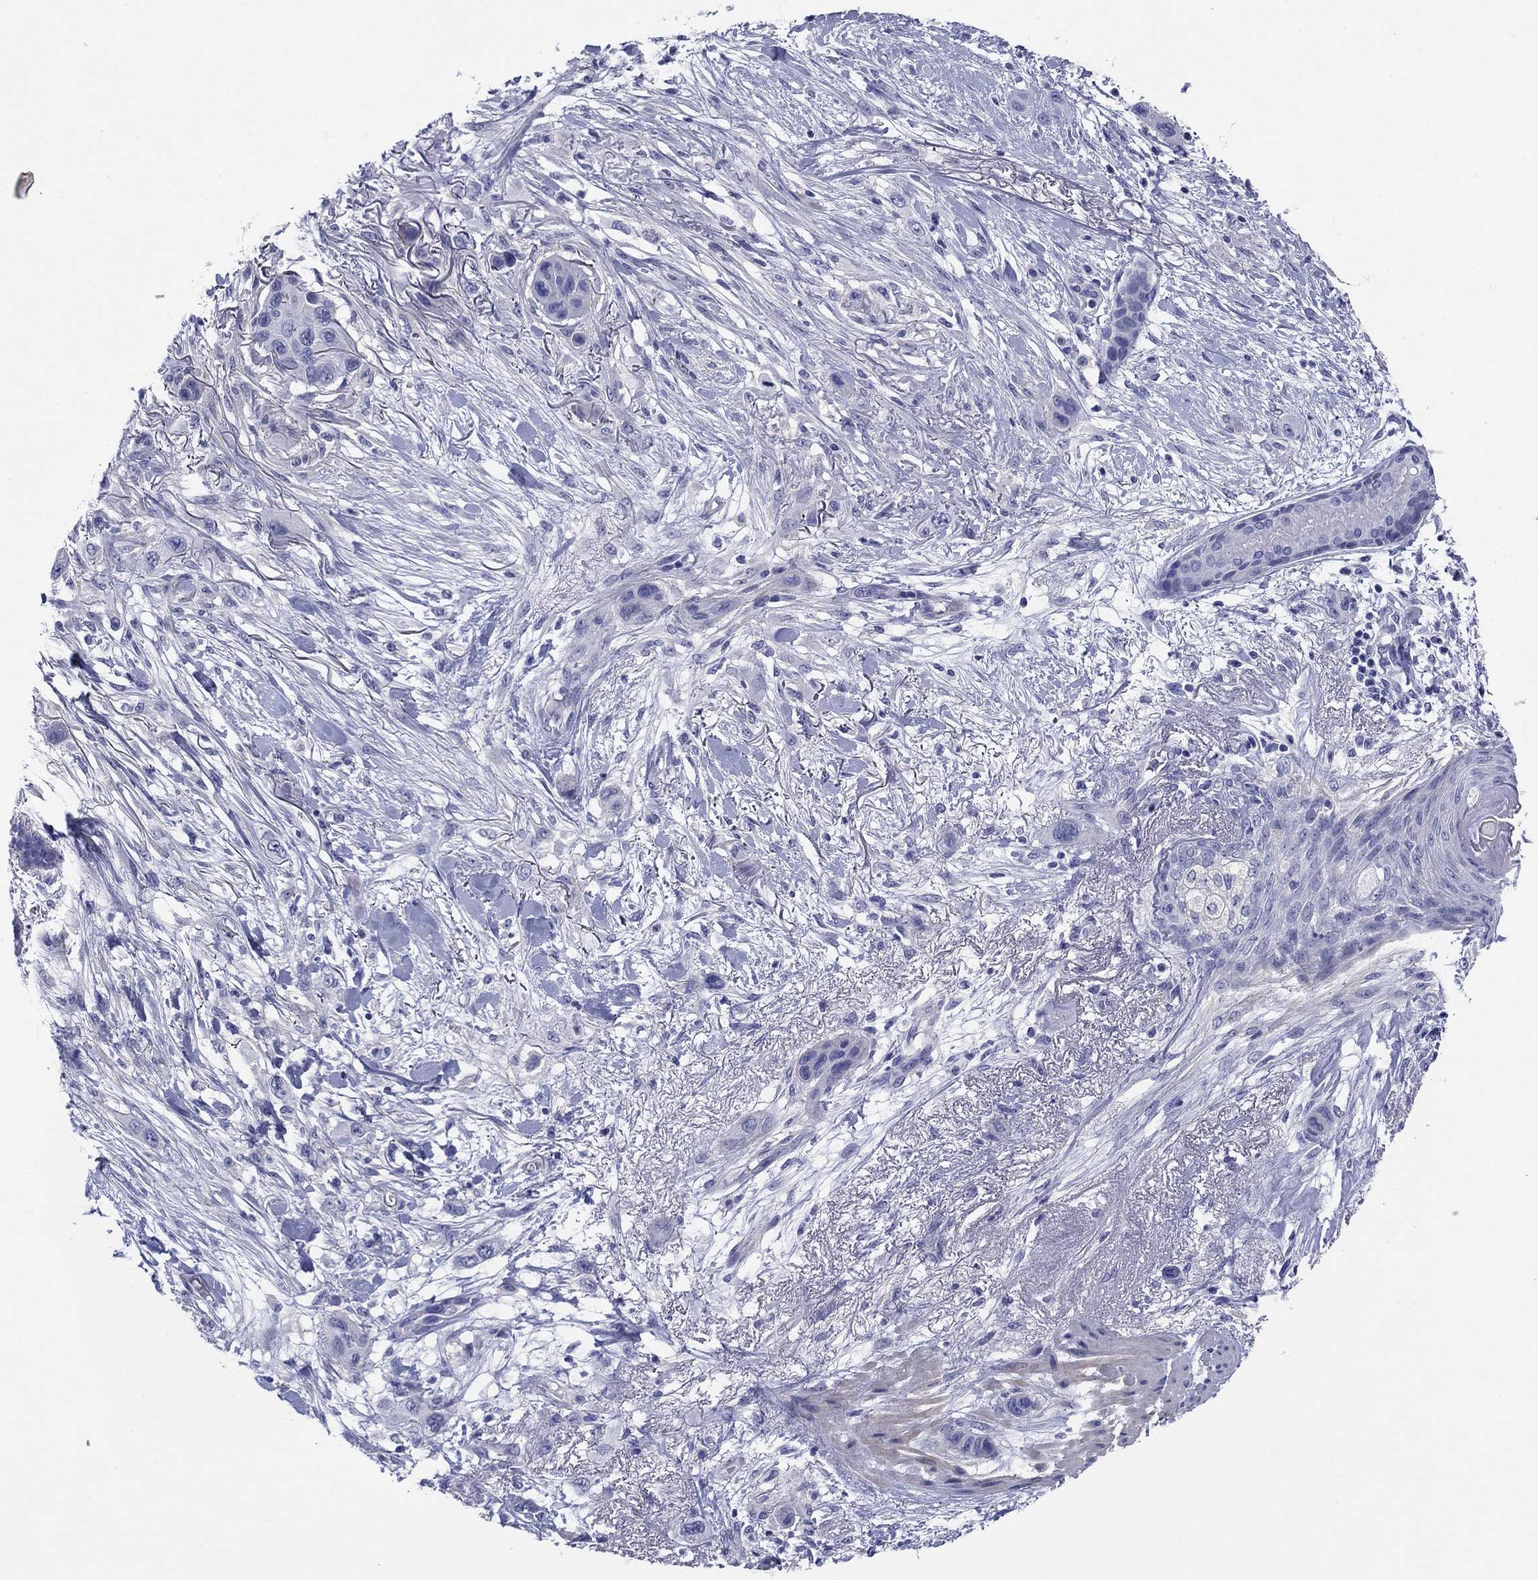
{"staining": {"intensity": "negative", "quantity": "none", "location": "none"}, "tissue": "skin cancer", "cell_type": "Tumor cells", "image_type": "cancer", "snomed": [{"axis": "morphology", "description": "Squamous cell carcinoma, NOS"}, {"axis": "topography", "description": "Skin"}], "caption": "A high-resolution micrograph shows immunohistochemistry staining of skin cancer (squamous cell carcinoma), which displays no significant staining in tumor cells.", "gene": "PRKCG", "patient": {"sex": "male", "age": 79}}